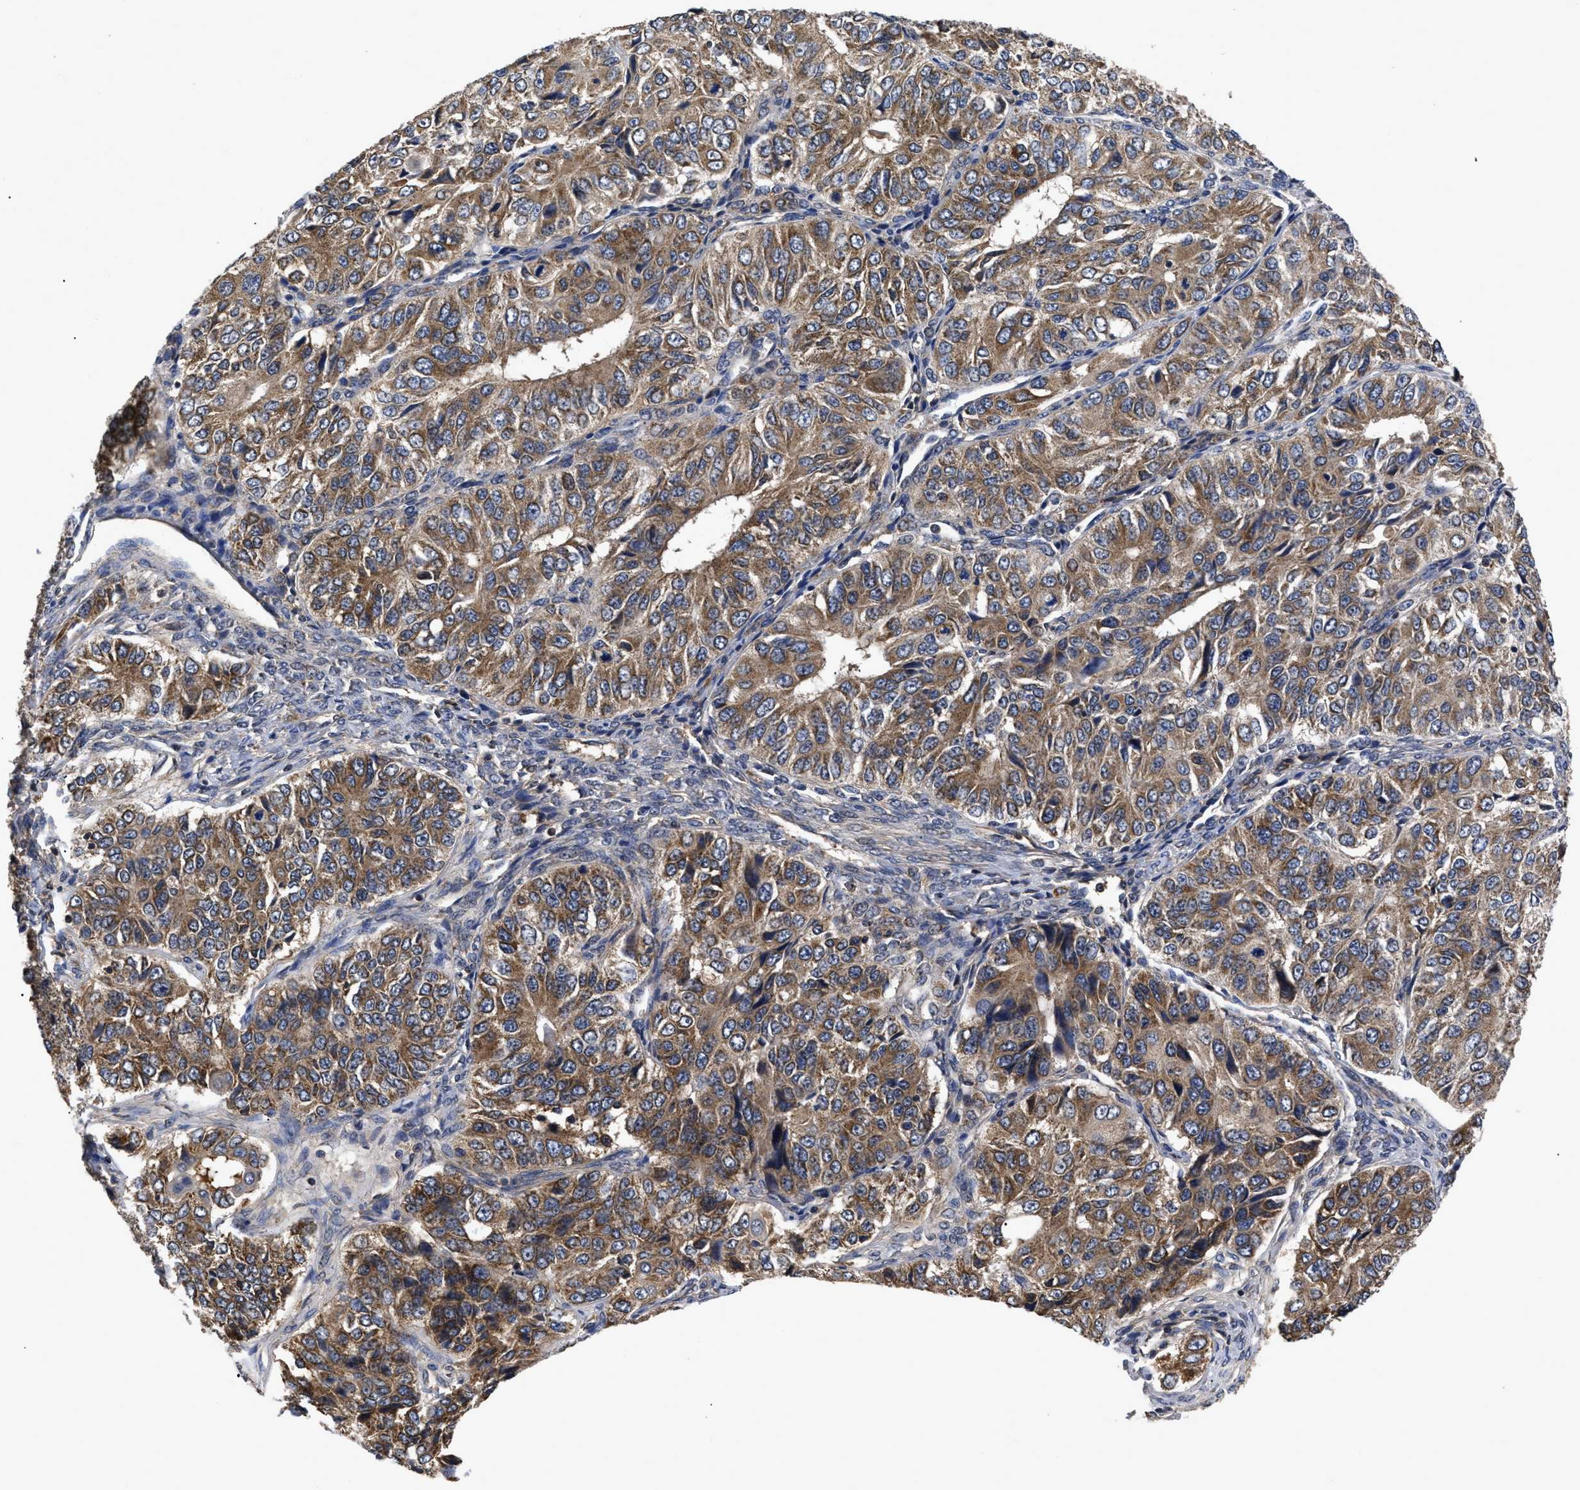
{"staining": {"intensity": "moderate", "quantity": ">75%", "location": "cytoplasmic/membranous"}, "tissue": "ovarian cancer", "cell_type": "Tumor cells", "image_type": "cancer", "snomed": [{"axis": "morphology", "description": "Carcinoma, endometroid"}, {"axis": "topography", "description": "Ovary"}], "caption": "DAB (3,3'-diaminobenzidine) immunohistochemical staining of human ovarian cancer (endometroid carcinoma) exhibits moderate cytoplasmic/membranous protein positivity in about >75% of tumor cells. Using DAB (3,3'-diaminobenzidine) (brown) and hematoxylin (blue) stains, captured at high magnification using brightfield microscopy.", "gene": "LRRC3", "patient": {"sex": "female", "age": 51}}